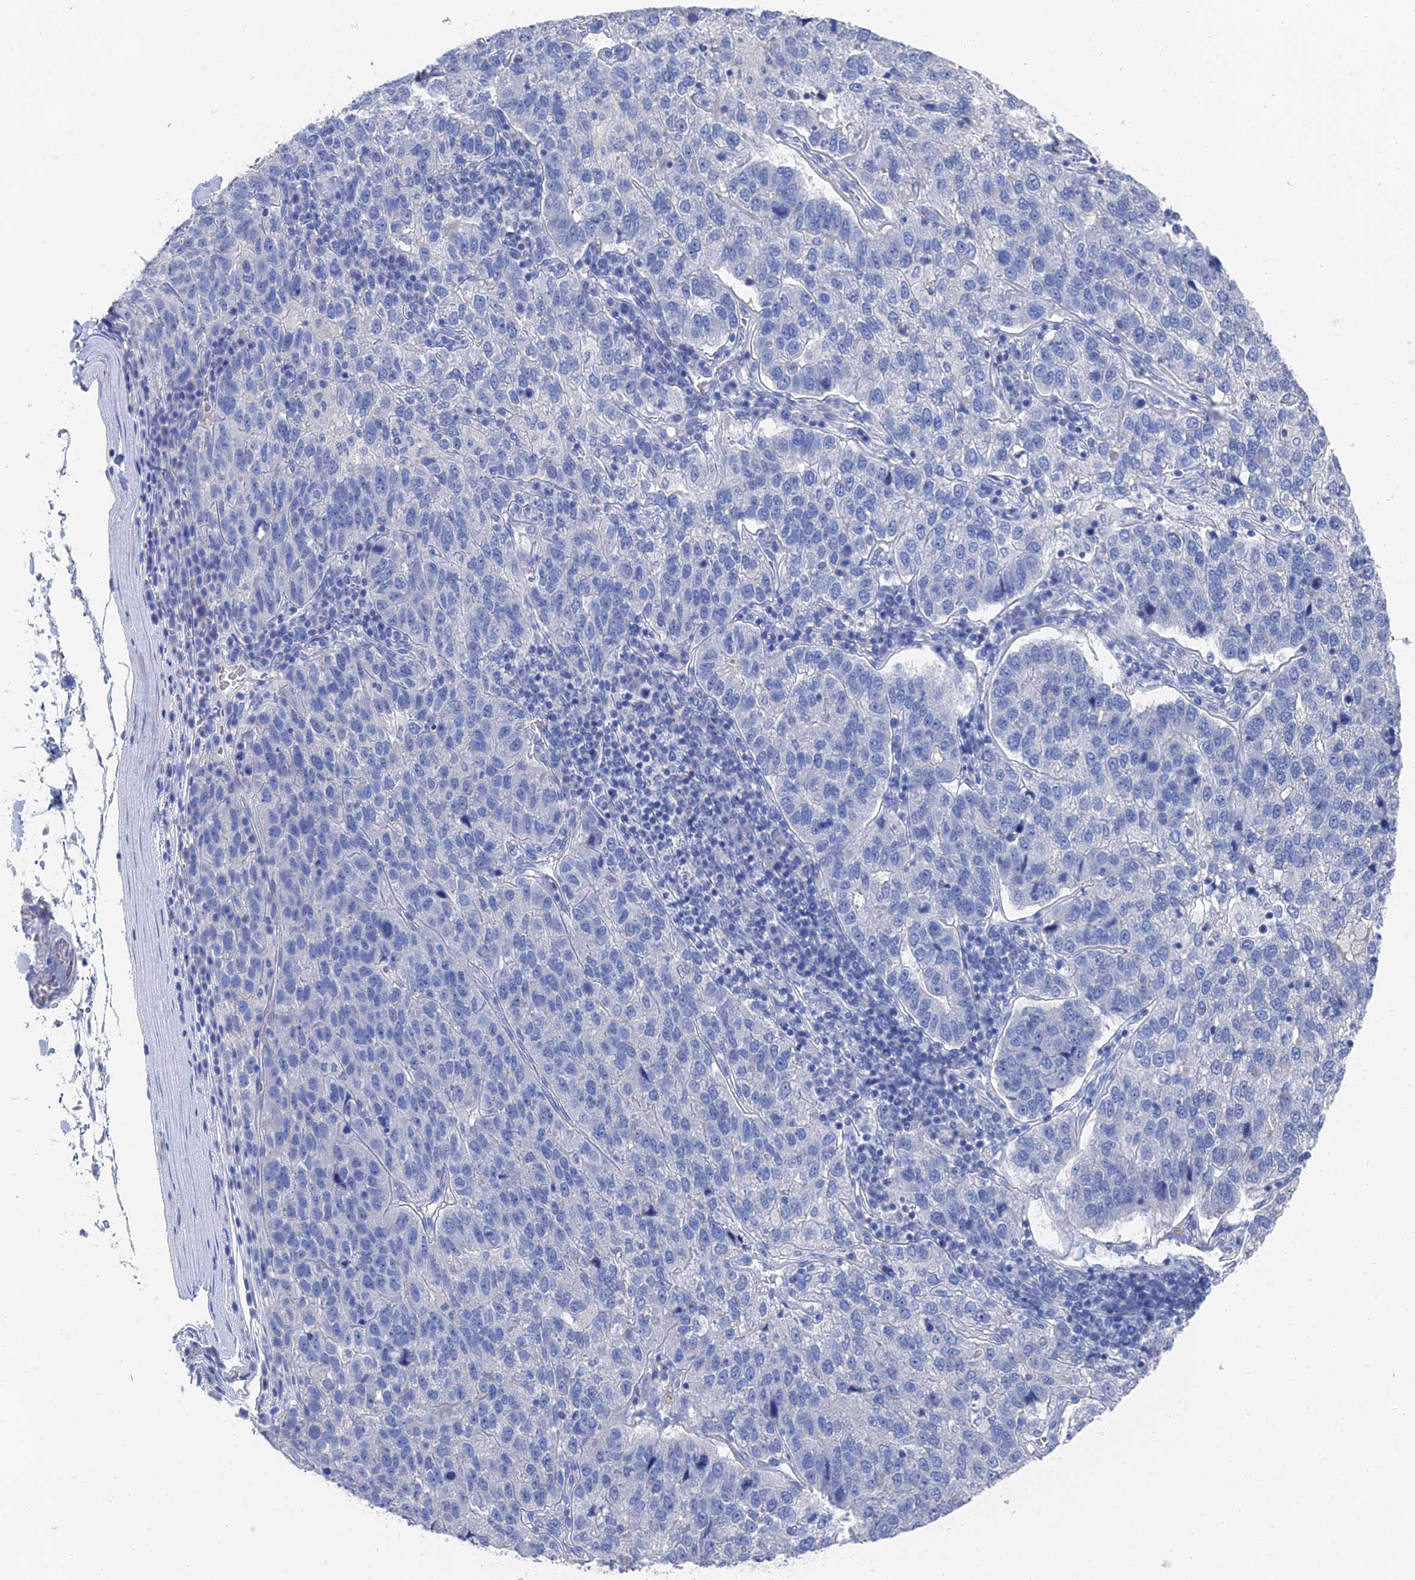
{"staining": {"intensity": "negative", "quantity": "none", "location": "none"}, "tissue": "pancreatic cancer", "cell_type": "Tumor cells", "image_type": "cancer", "snomed": [{"axis": "morphology", "description": "Adenocarcinoma, NOS"}, {"axis": "topography", "description": "Pancreas"}], "caption": "An image of human pancreatic cancer (adenocarcinoma) is negative for staining in tumor cells.", "gene": "GFAP", "patient": {"sex": "female", "age": 61}}